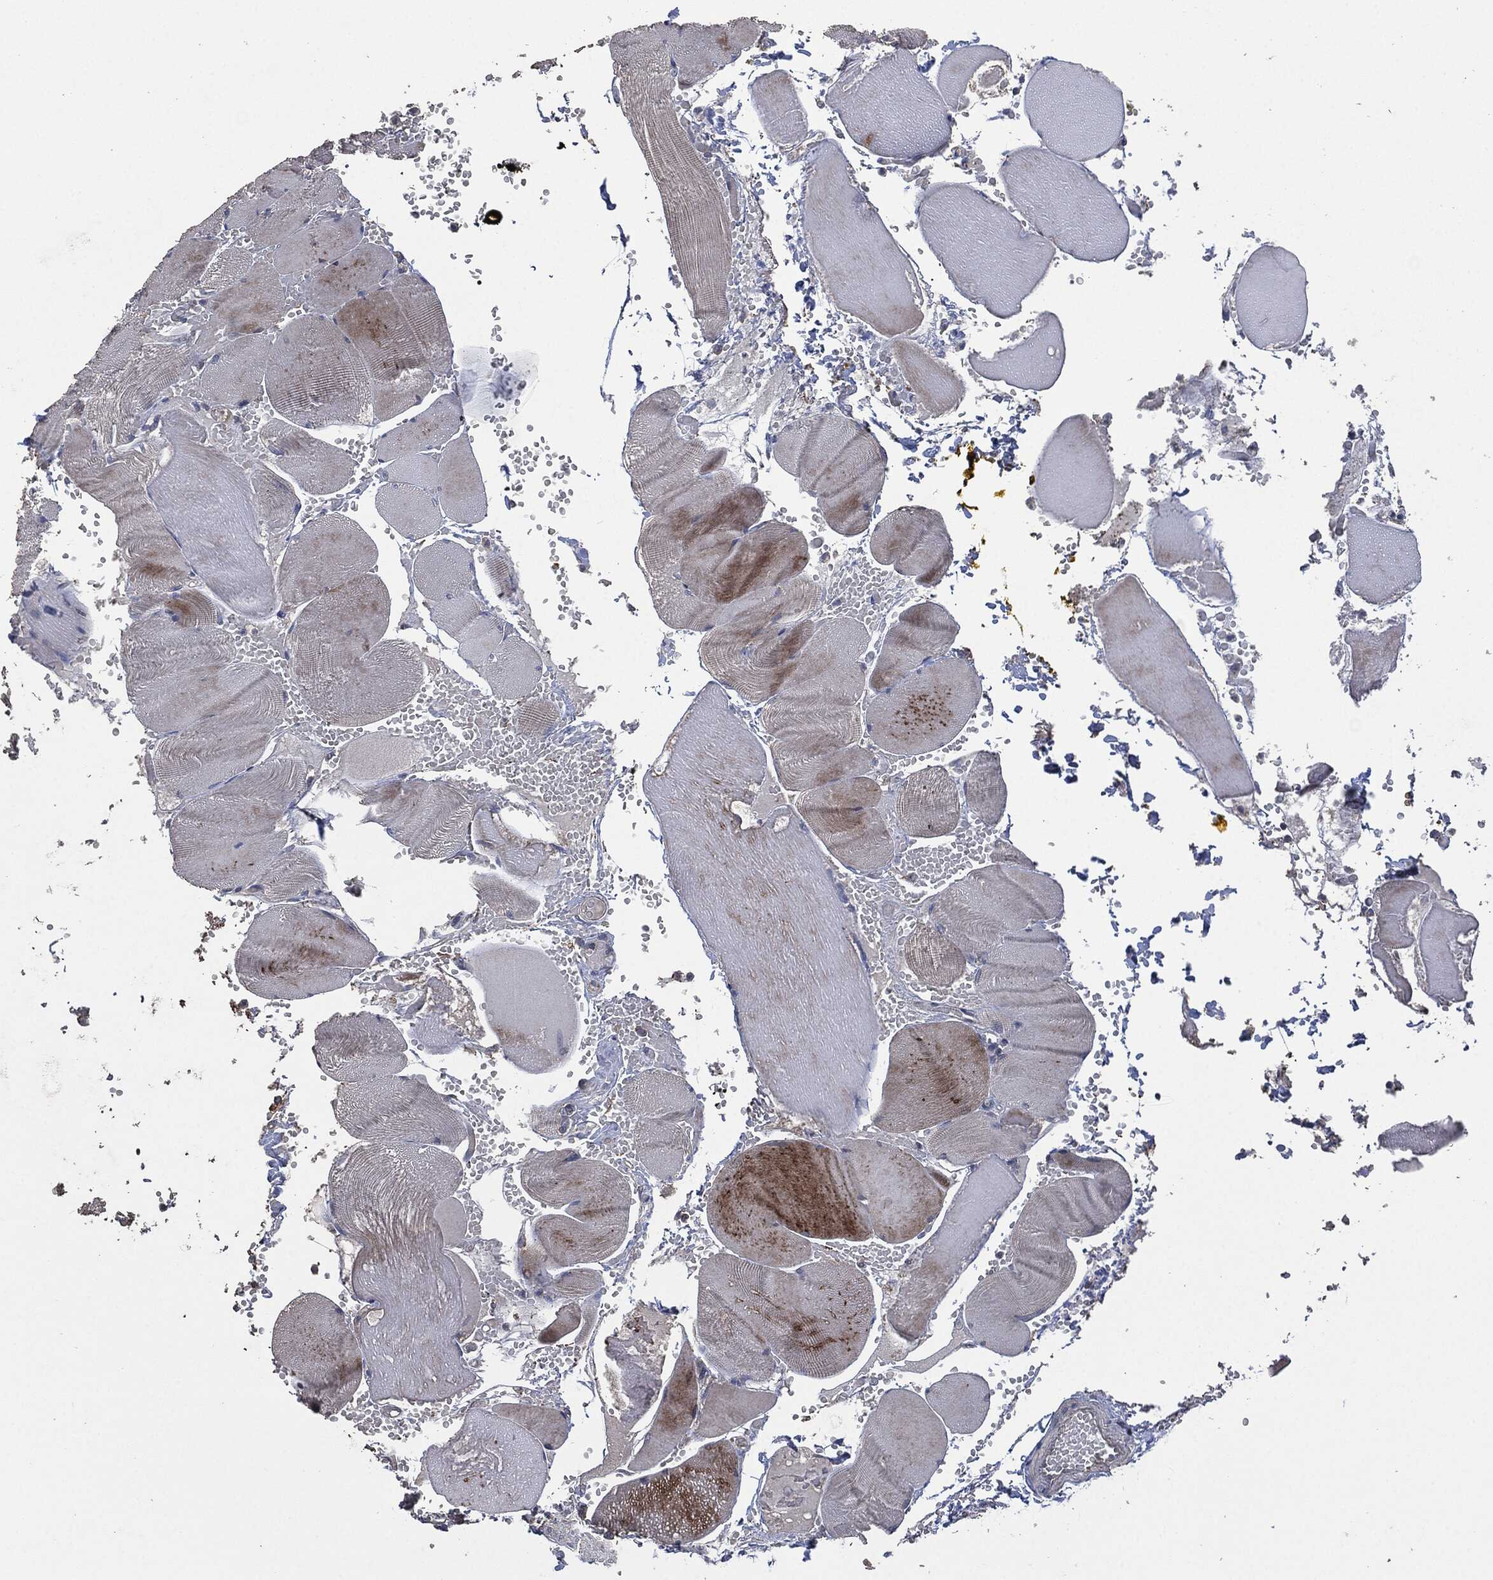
{"staining": {"intensity": "moderate", "quantity": "<25%", "location": "cytoplasmic/membranous"}, "tissue": "skeletal muscle", "cell_type": "Myocytes", "image_type": "normal", "snomed": [{"axis": "morphology", "description": "Normal tissue, NOS"}, {"axis": "topography", "description": "Skeletal muscle"}], "caption": "Immunohistochemical staining of benign skeletal muscle displays <25% levels of moderate cytoplasmic/membranous protein expression in about <25% of myocytes.", "gene": "MSLN", "patient": {"sex": "male", "age": 56}}